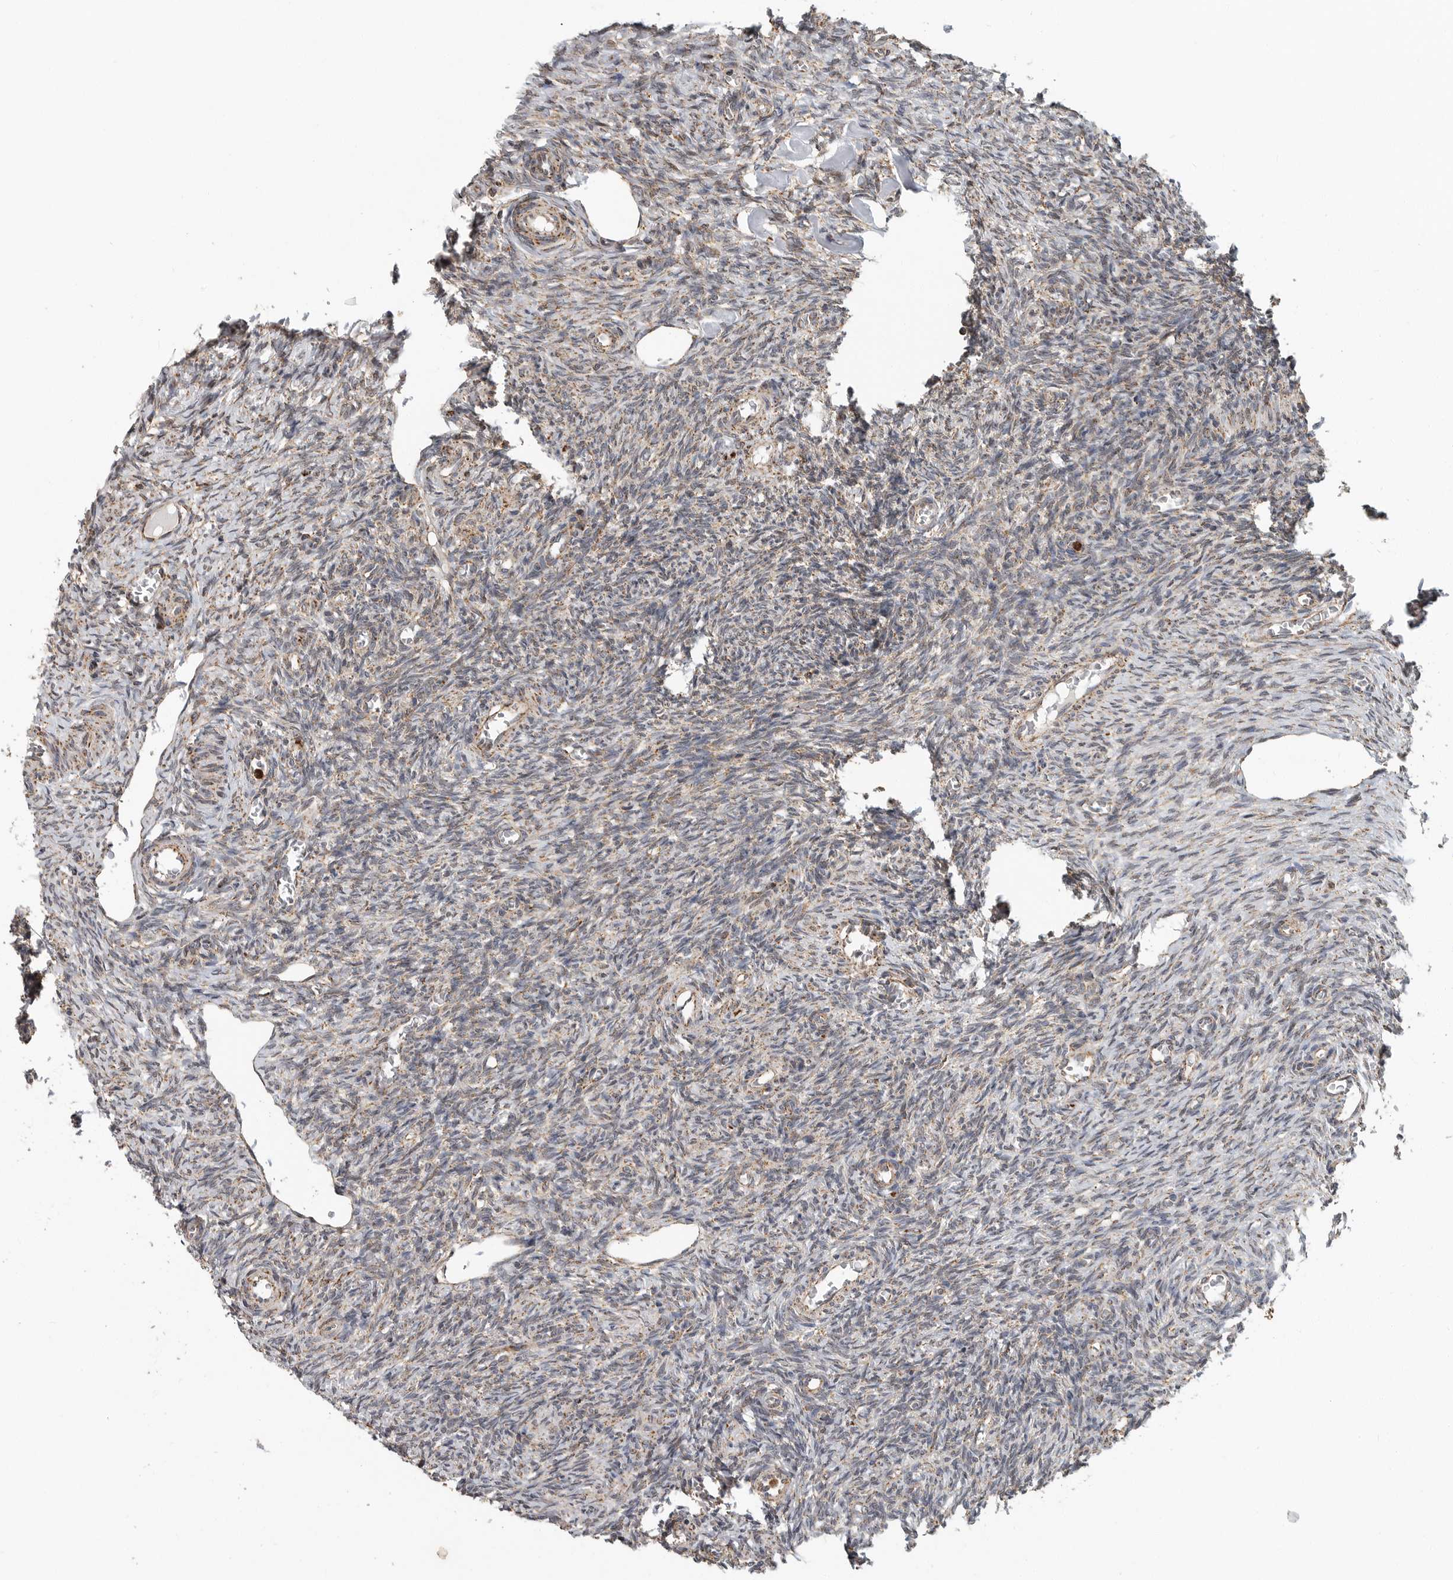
{"staining": {"intensity": "strong", "quantity": ">75%", "location": "cytoplasmic/membranous"}, "tissue": "ovary", "cell_type": "Follicle cells", "image_type": "normal", "snomed": [{"axis": "morphology", "description": "Normal tissue, NOS"}, {"axis": "topography", "description": "Ovary"}], "caption": "Protein staining by IHC displays strong cytoplasmic/membranous staining in approximately >75% of follicle cells in benign ovary. (DAB IHC with brightfield microscopy, high magnification).", "gene": "GCNT2", "patient": {"sex": "female", "age": 27}}